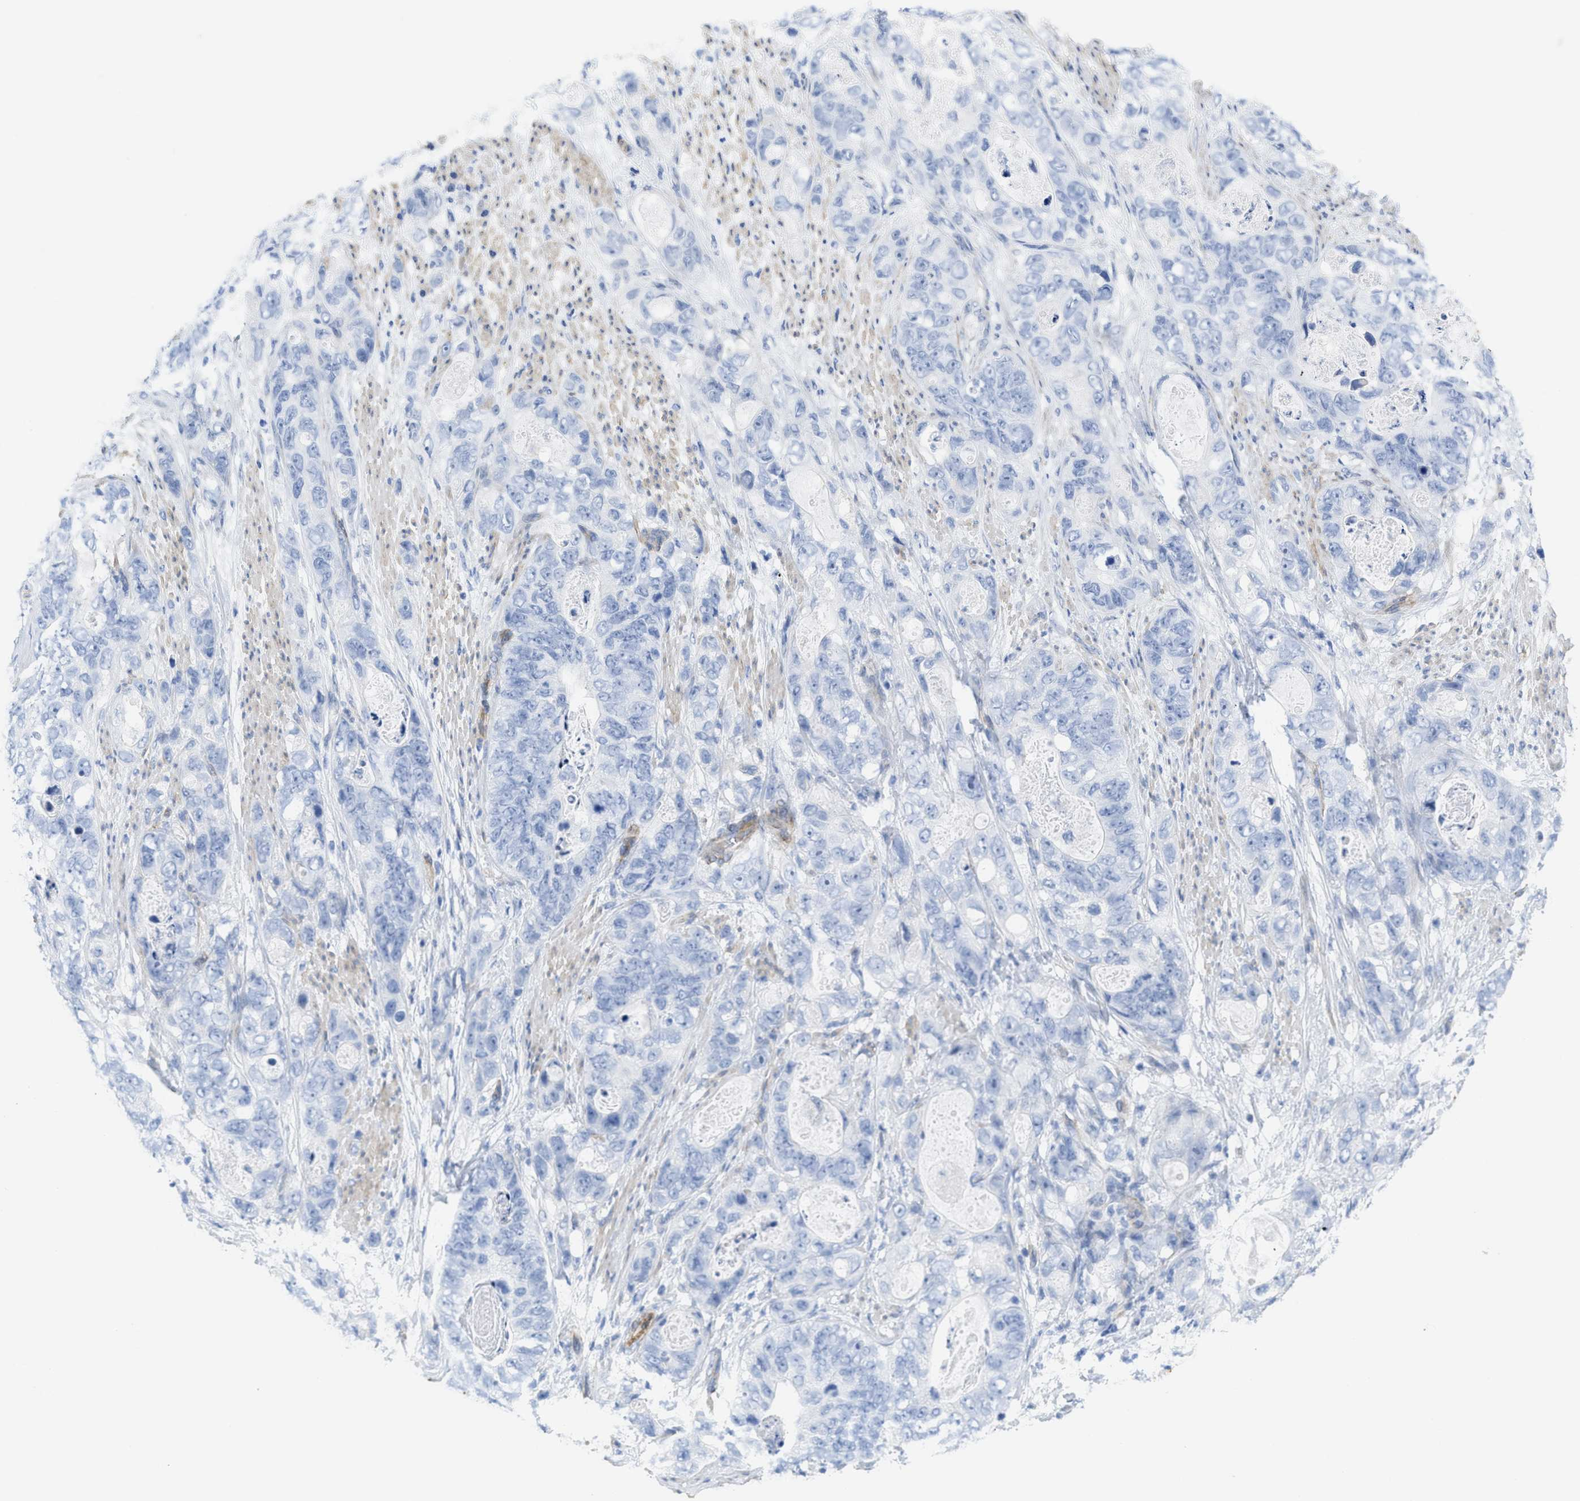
{"staining": {"intensity": "negative", "quantity": "none", "location": "none"}, "tissue": "stomach cancer", "cell_type": "Tumor cells", "image_type": "cancer", "snomed": [{"axis": "morphology", "description": "Adenocarcinoma, NOS"}, {"axis": "topography", "description": "Stomach"}], "caption": "Immunohistochemical staining of human stomach adenocarcinoma reveals no significant positivity in tumor cells.", "gene": "TUB", "patient": {"sex": "female", "age": 89}}